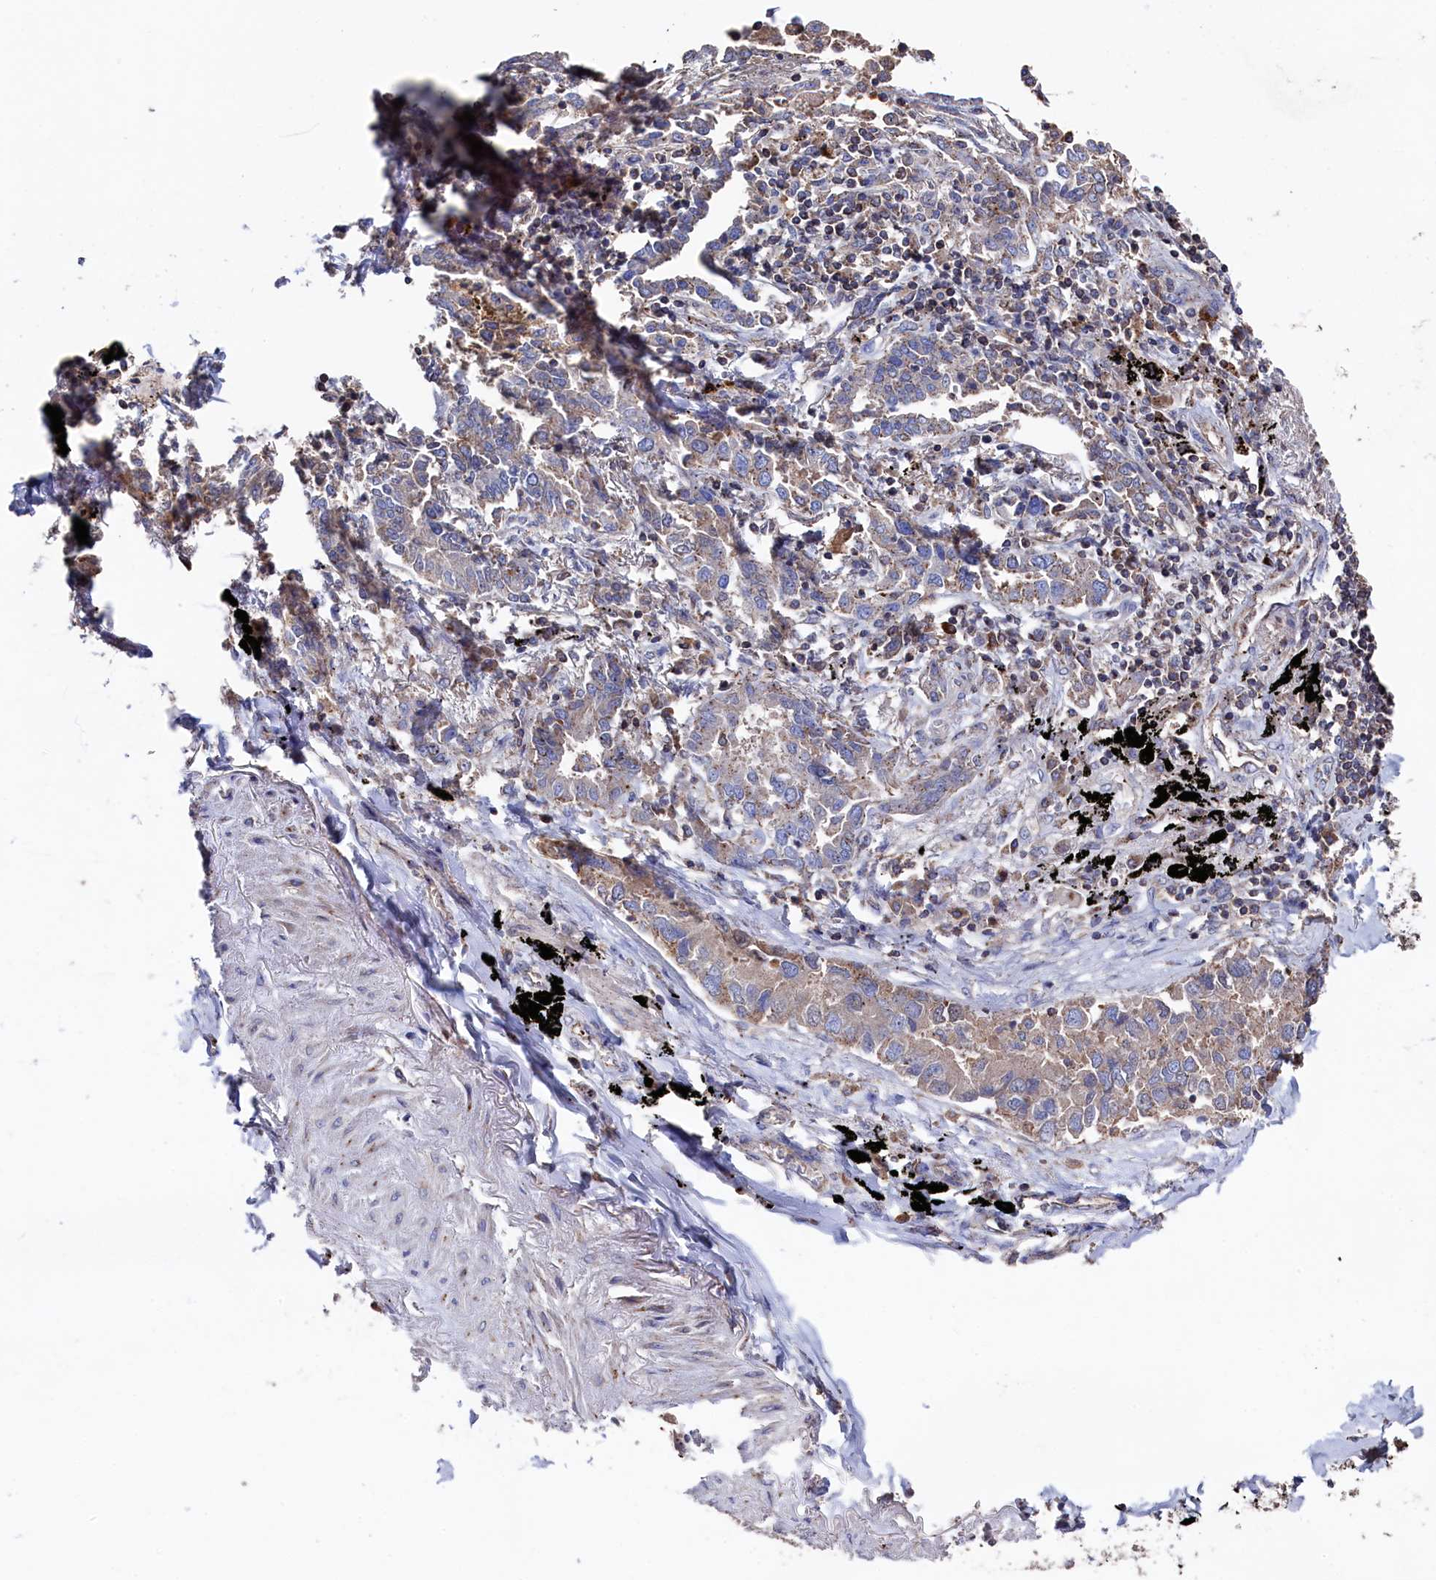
{"staining": {"intensity": "weak", "quantity": "<25%", "location": "cytoplasmic/membranous"}, "tissue": "lung cancer", "cell_type": "Tumor cells", "image_type": "cancer", "snomed": [{"axis": "morphology", "description": "Adenocarcinoma, NOS"}, {"axis": "topography", "description": "Lung"}], "caption": "There is no significant positivity in tumor cells of lung adenocarcinoma.", "gene": "TK2", "patient": {"sex": "male", "age": 67}}